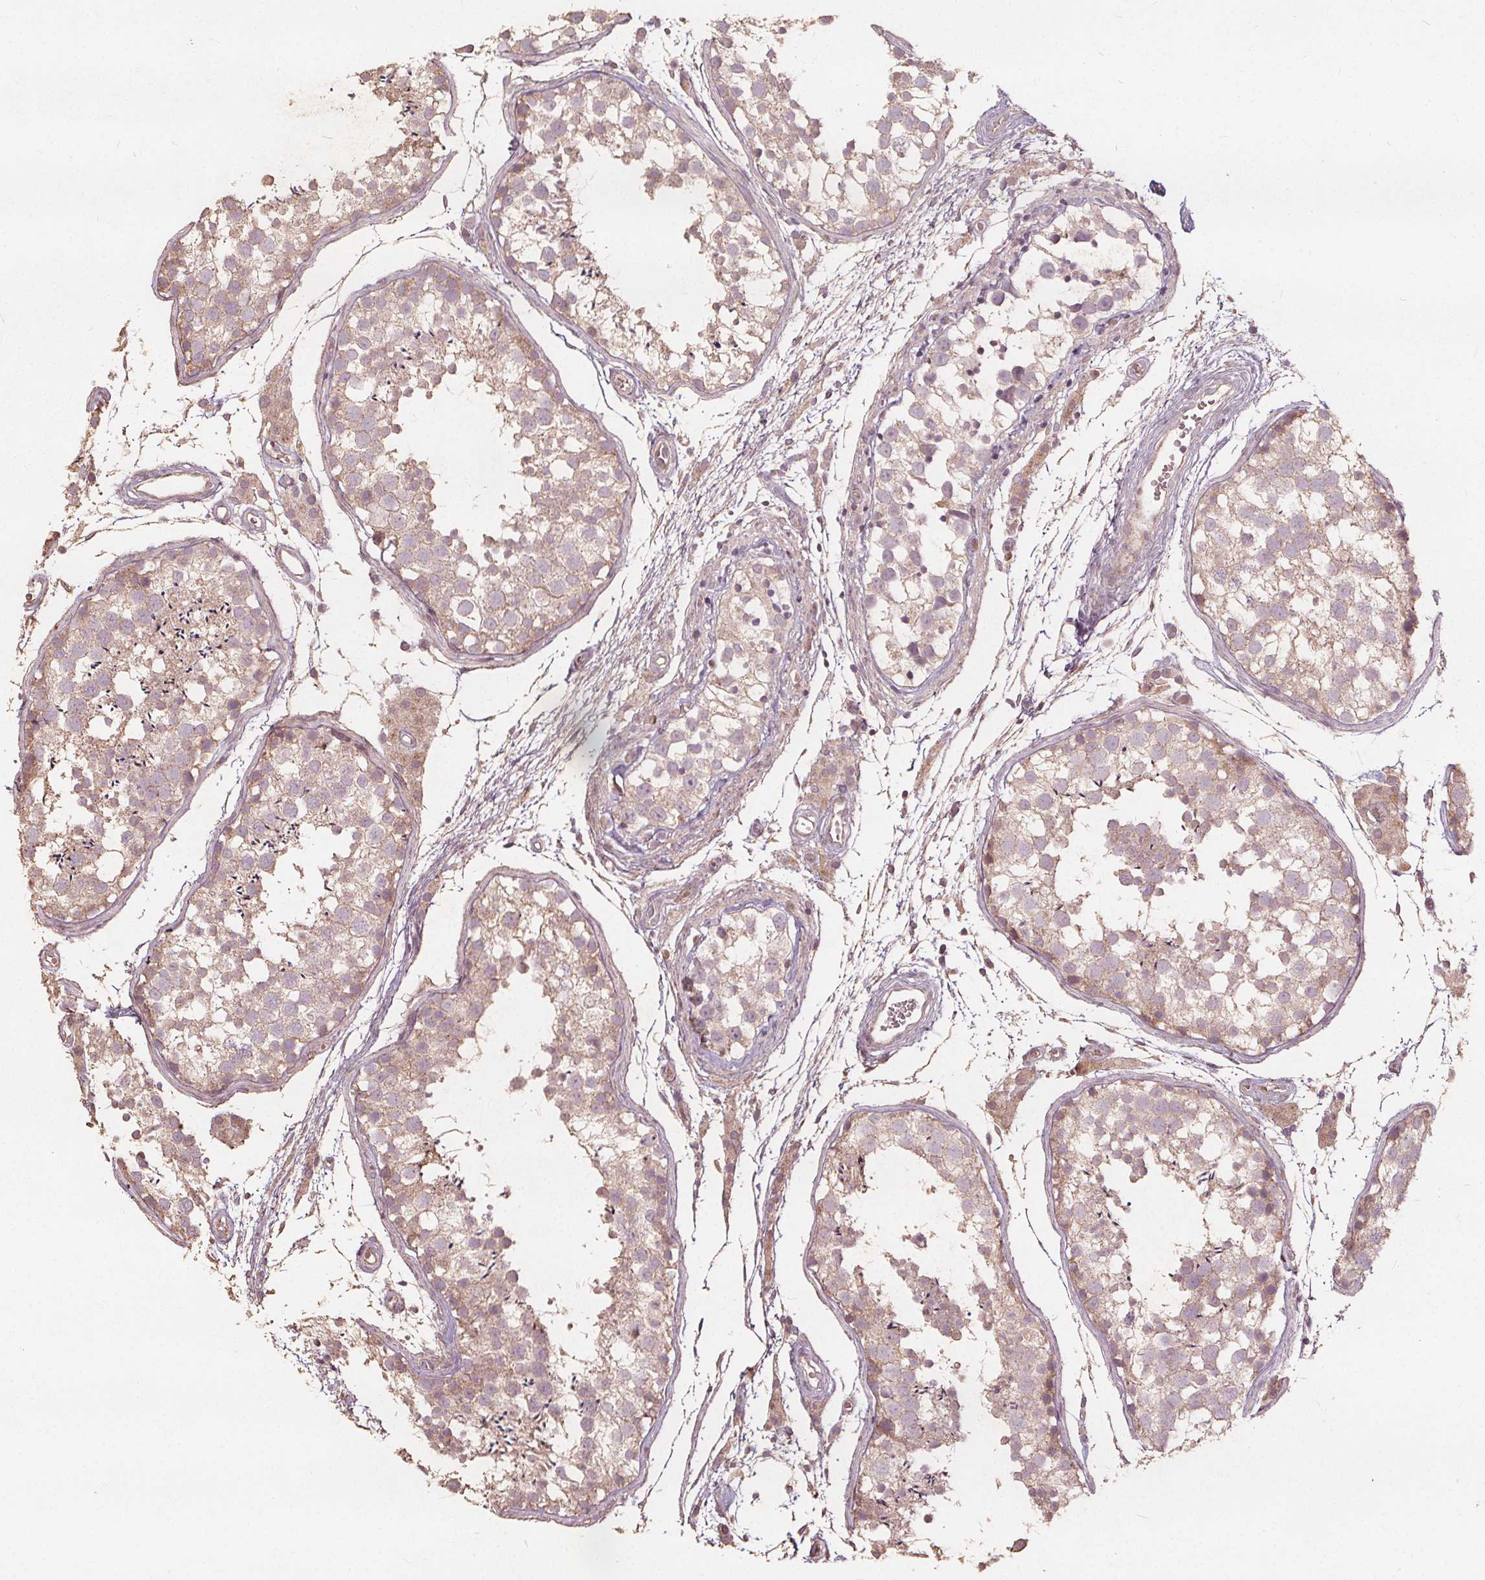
{"staining": {"intensity": "weak", "quantity": "25%-75%", "location": "cytoplasmic/membranous"}, "tissue": "testis", "cell_type": "Cells in seminiferous ducts", "image_type": "normal", "snomed": [{"axis": "morphology", "description": "Normal tissue, NOS"}, {"axis": "morphology", "description": "Seminoma, NOS"}, {"axis": "topography", "description": "Testis"}], "caption": "Immunohistochemistry (DAB (3,3'-diaminobenzidine)) staining of benign testis demonstrates weak cytoplasmic/membranous protein expression in about 25%-75% of cells in seminiferous ducts. The staining was performed using DAB (3,3'-diaminobenzidine) to visualize the protein expression in brown, while the nuclei were stained in blue with hematoxylin (Magnification: 20x).", "gene": "PTPRT", "patient": {"sex": "male", "age": 29}}